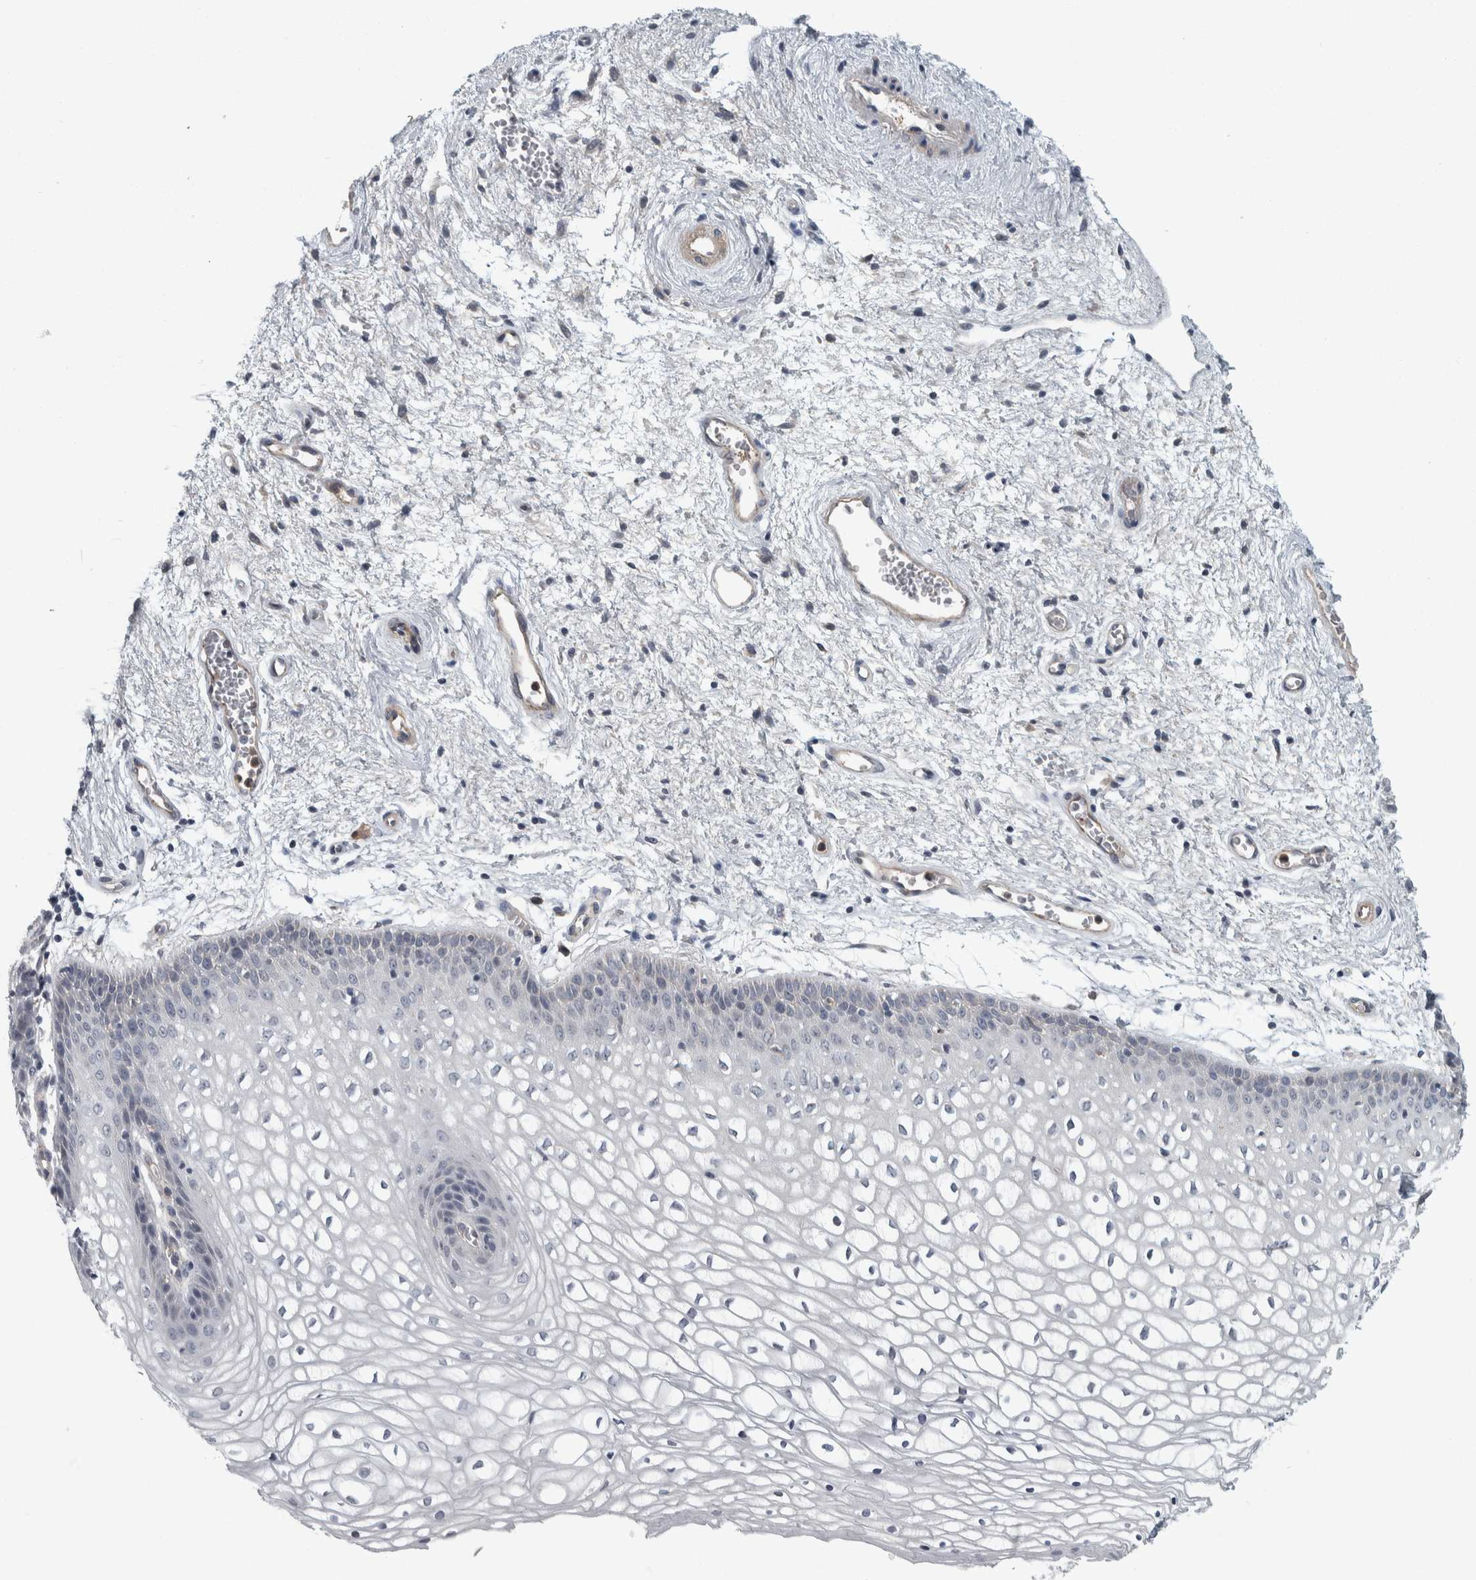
{"staining": {"intensity": "negative", "quantity": "none", "location": "none"}, "tissue": "vagina", "cell_type": "Squamous epithelial cells", "image_type": "normal", "snomed": [{"axis": "morphology", "description": "Normal tissue, NOS"}, {"axis": "topography", "description": "Vagina"}], "caption": "High magnification brightfield microscopy of normal vagina stained with DAB (3,3'-diaminobenzidine) (brown) and counterstained with hematoxylin (blue): squamous epithelial cells show no significant expression.", "gene": "KCNJ3", "patient": {"sex": "female", "age": 34}}